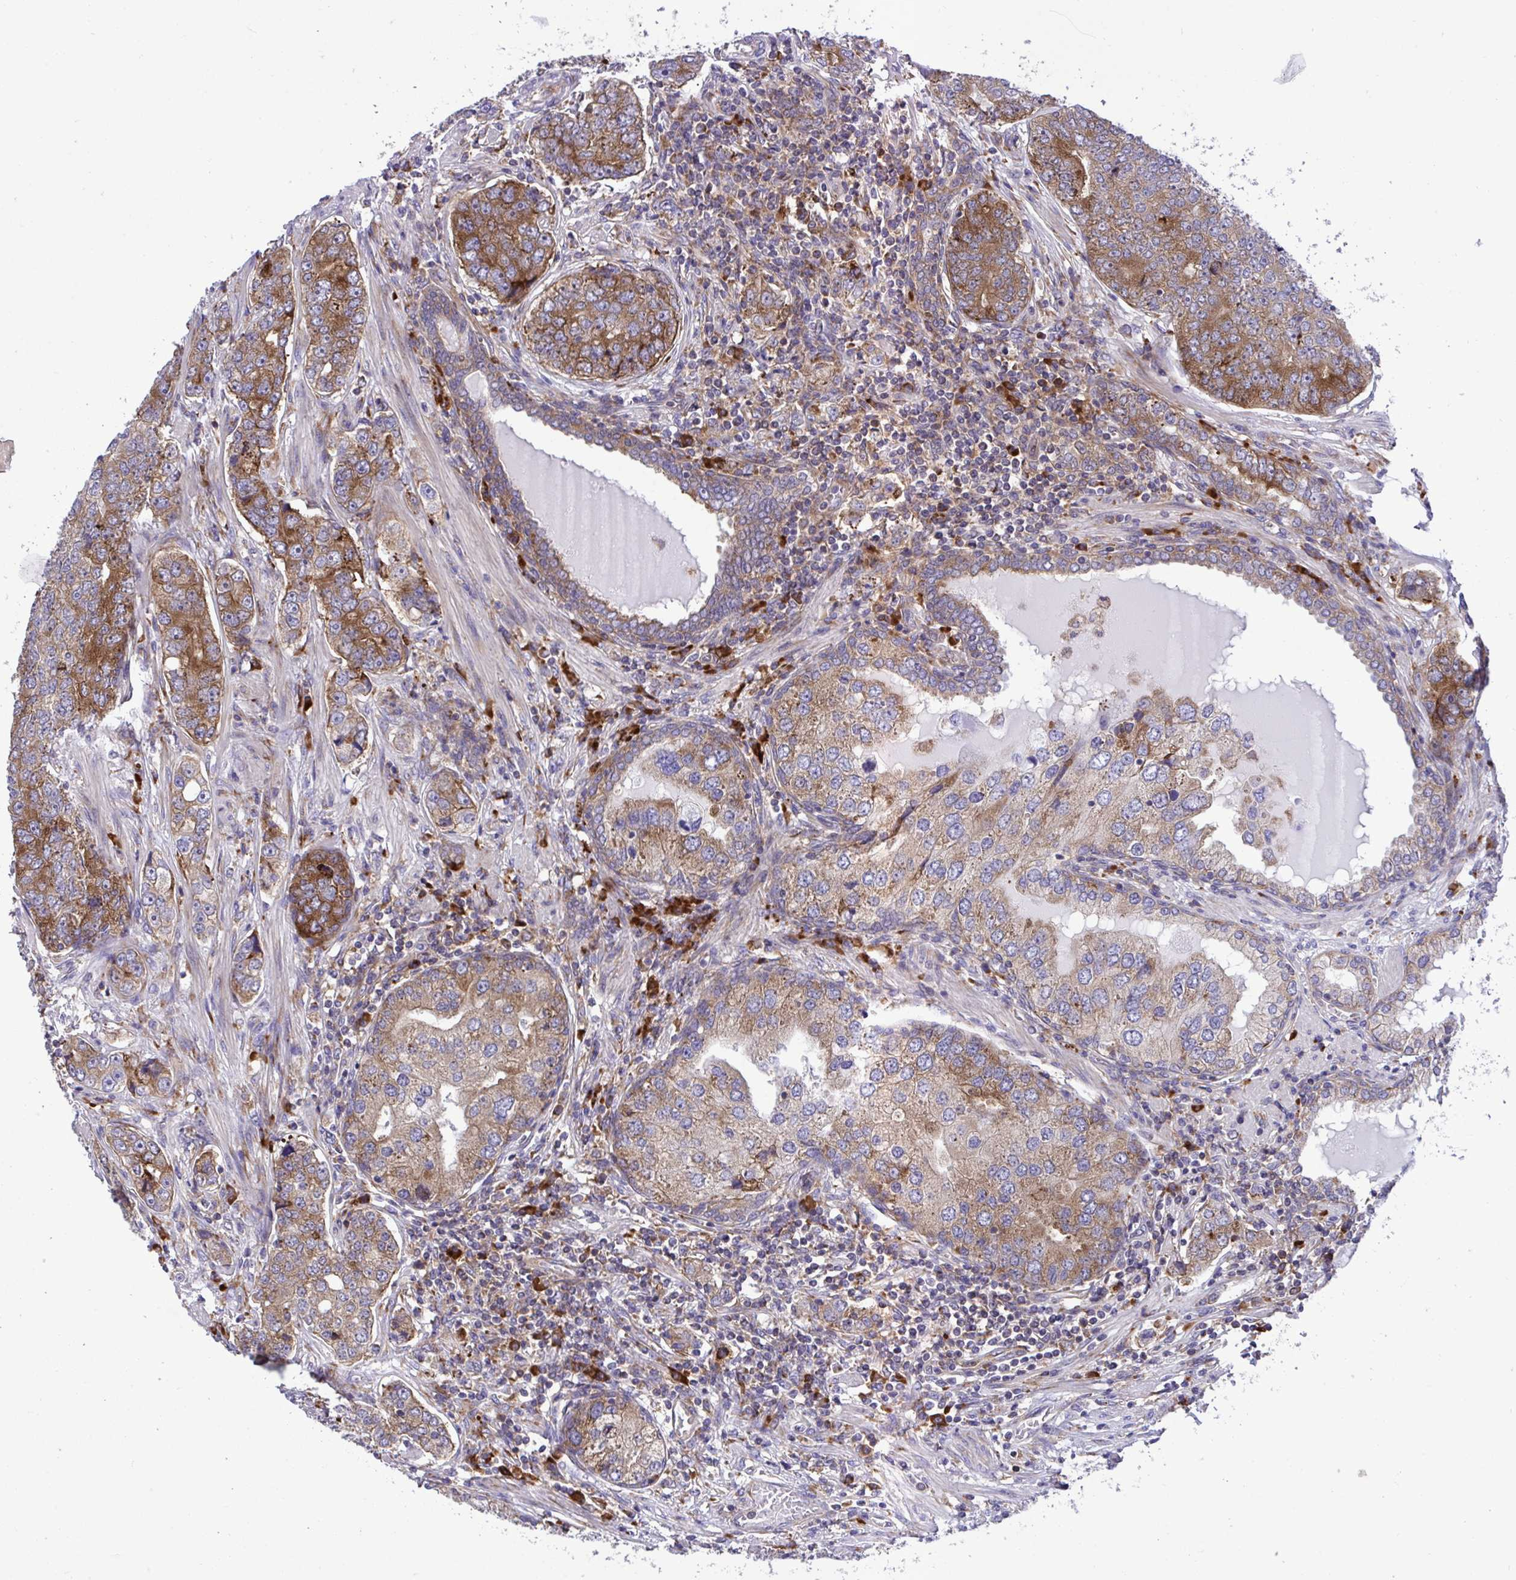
{"staining": {"intensity": "moderate", "quantity": ">75%", "location": "cytoplasmic/membranous"}, "tissue": "prostate cancer", "cell_type": "Tumor cells", "image_type": "cancer", "snomed": [{"axis": "morphology", "description": "Adenocarcinoma, High grade"}, {"axis": "topography", "description": "Prostate"}], "caption": "Immunohistochemistry (IHC) micrograph of neoplastic tissue: human prostate cancer (adenocarcinoma (high-grade)) stained using immunohistochemistry (IHC) exhibits medium levels of moderate protein expression localized specifically in the cytoplasmic/membranous of tumor cells, appearing as a cytoplasmic/membranous brown color.", "gene": "RPS15", "patient": {"sex": "male", "age": 60}}